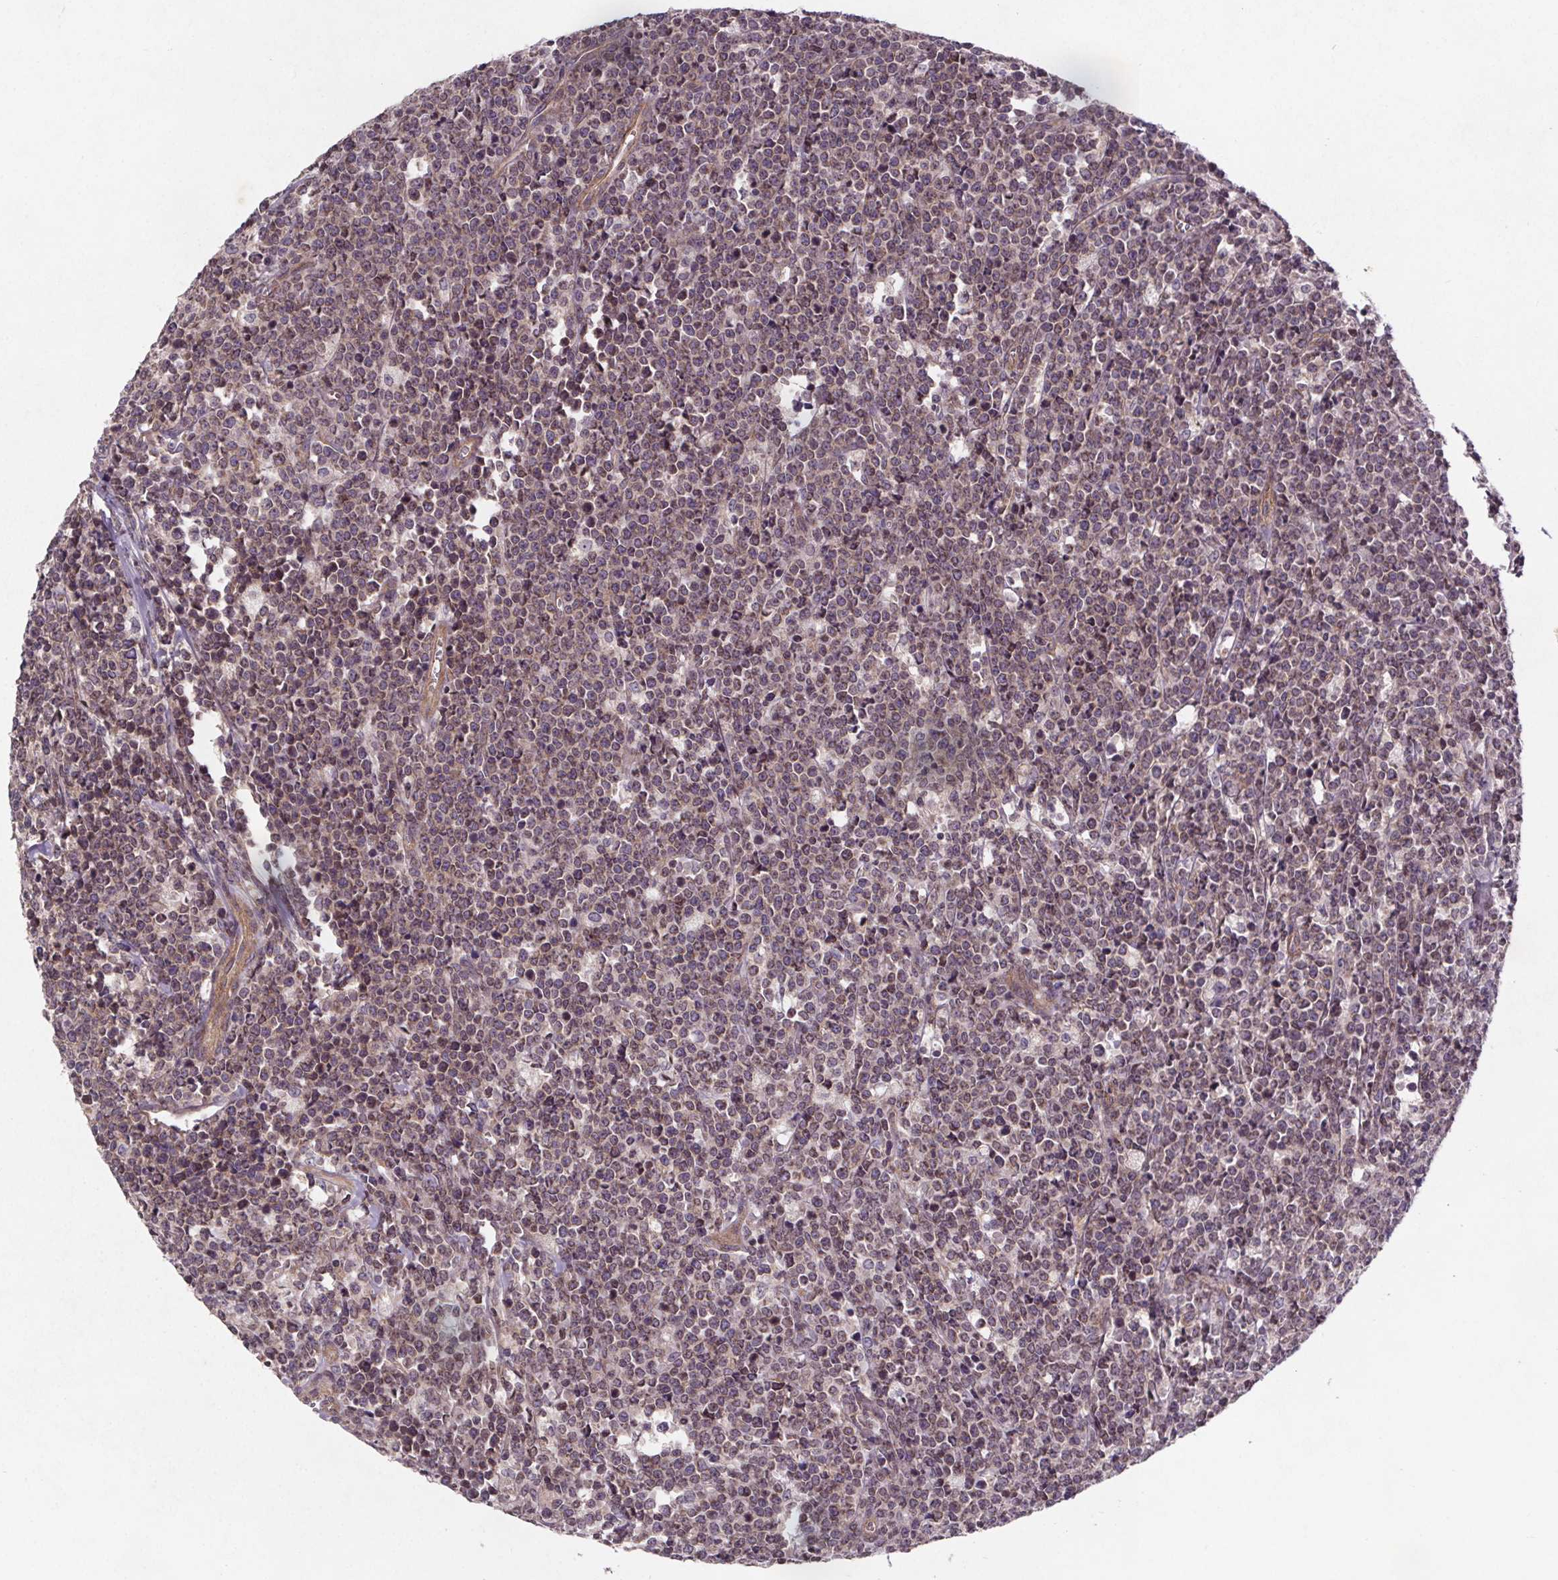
{"staining": {"intensity": "negative", "quantity": "none", "location": "none"}, "tissue": "lymphoma", "cell_type": "Tumor cells", "image_type": "cancer", "snomed": [{"axis": "morphology", "description": "Malignant lymphoma, non-Hodgkin's type, High grade"}, {"axis": "topography", "description": "Small intestine"}], "caption": "Lymphoma was stained to show a protein in brown. There is no significant positivity in tumor cells.", "gene": "STRN3", "patient": {"sex": "female", "age": 56}}